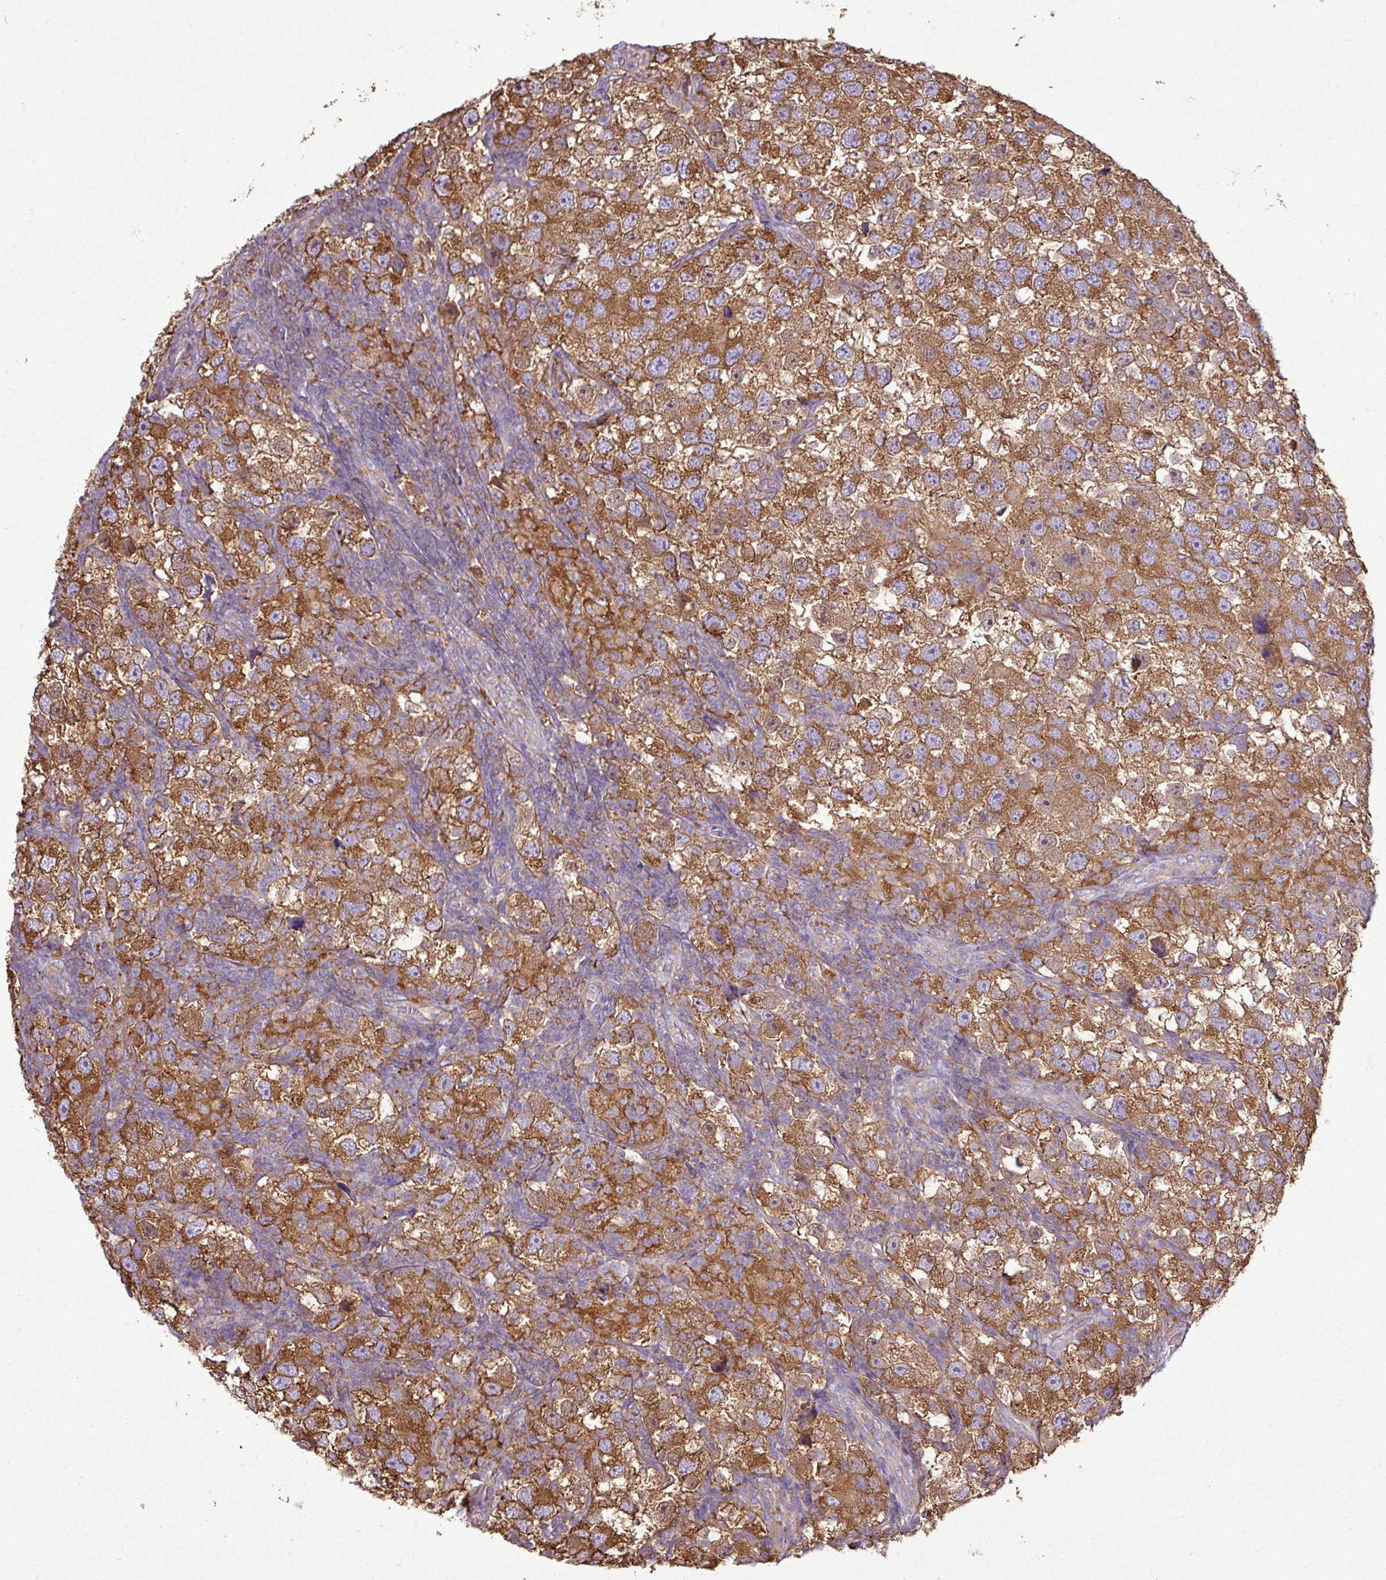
{"staining": {"intensity": "moderate", "quantity": ">75%", "location": "cytoplasmic/membranous"}, "tissue": "testis cancer", "cell_type": "Tumor cells", "image_type": "cancer", "snomed": [{"axis": "morphology", "description": "Seminoma, NOS"}, {"axis": "topography", "description": "Testis"}], "caption": "Immunohistochemistry micrograph of testis seminoma stained for a protein (brown), which shows medium levels of moderate cytoplasmic/membranous expression in approximately >75% of tumor cells.", "gene": "PACSIN2", "patient": {"sex": "male", "age": 26}}